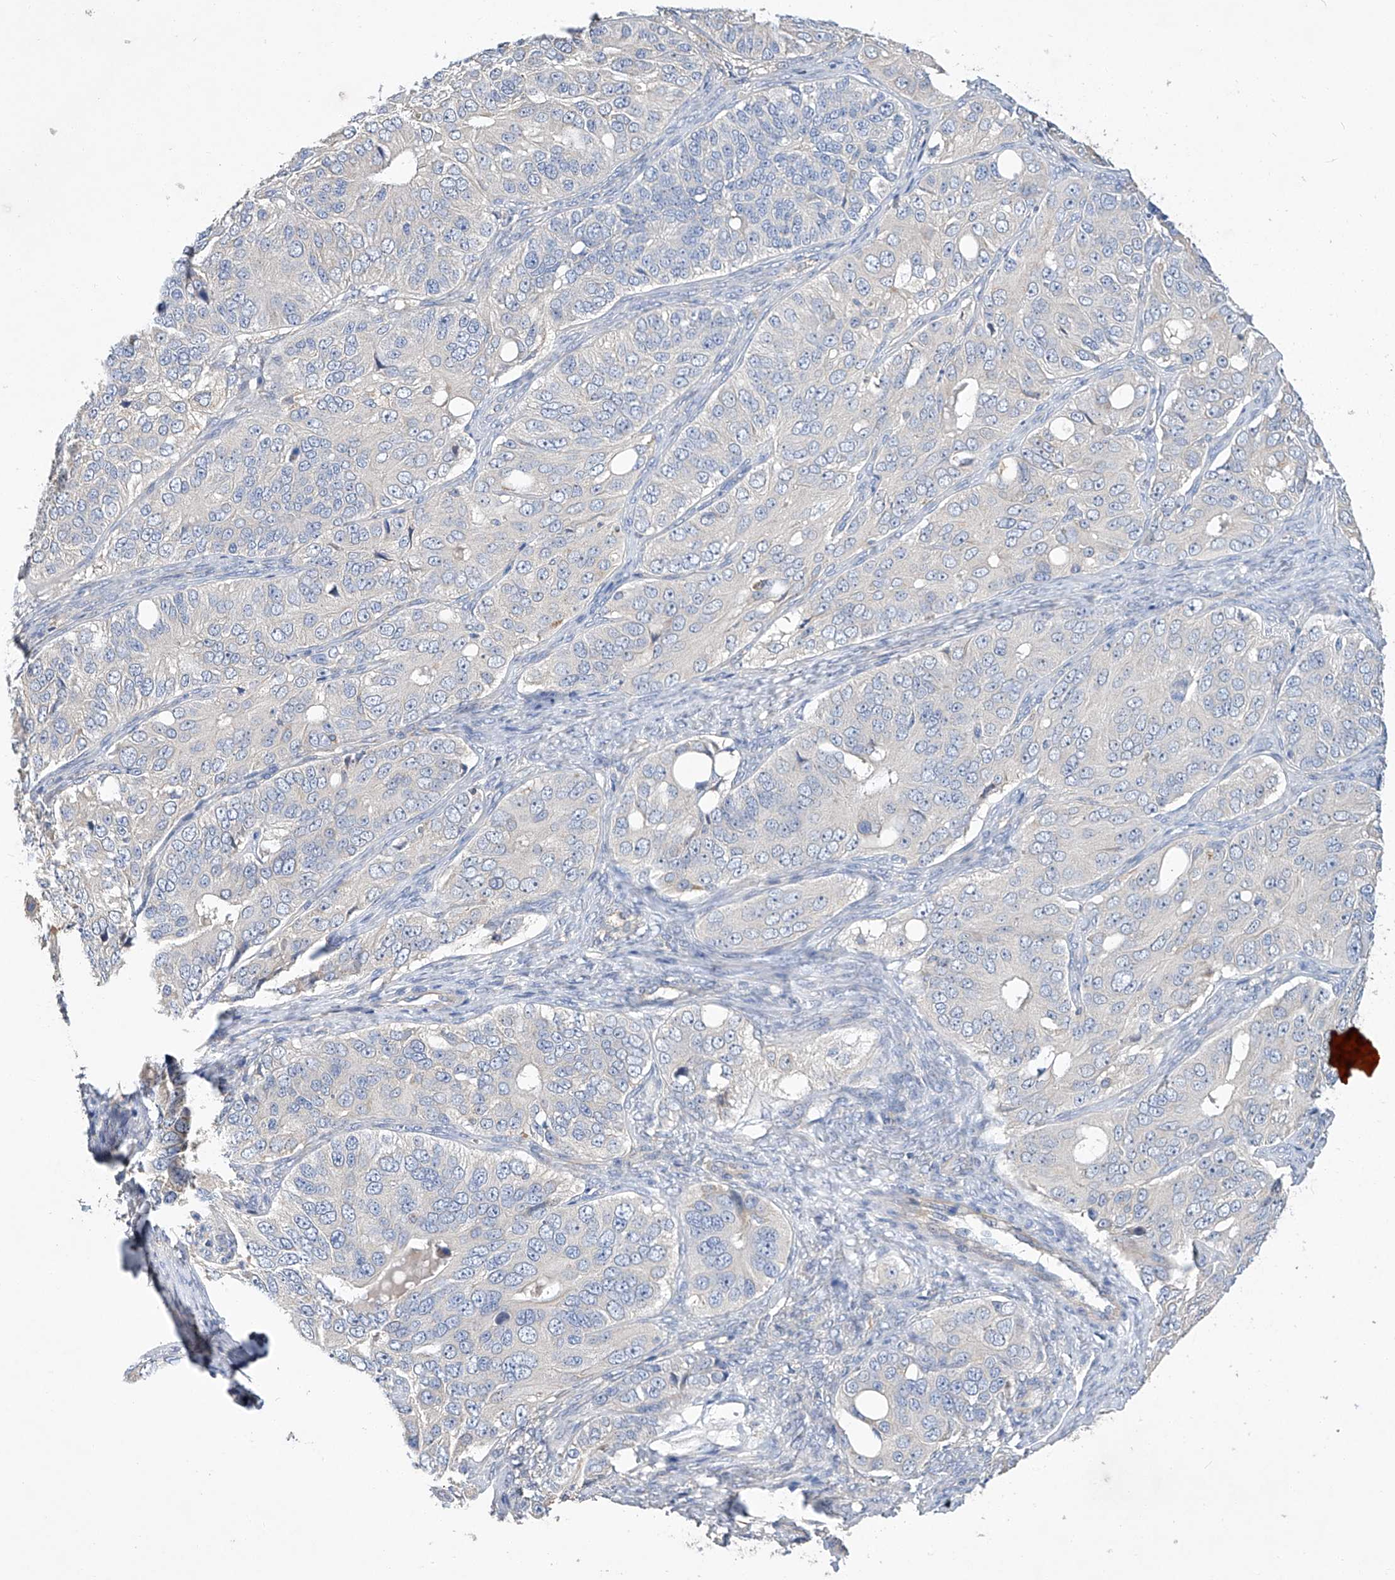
{"staining": {"intensity": "negative", "quantity": "none", "location": "none"}, "tissue": "ovarian cancer", "cell_type": "Tumor cells", "image_type": "cancer", "snomed": [{"axis": "morphology", "description": "Carcinoma, endometroid"}, {"axis": "topography", "description": "Ovary"}], "caption": "The photomicrograph demonstrates no significant positivity in tumor cells of ovarian cancer (endometroid carcinoma). (Stains: DAB (3,3'-diaminobenzidine) immunohistochemistry with hematoxylin counter stain, Microscopy: brightfield microscopy at high magnification).", "gene": "AMD1", "patient": {"sex": "female", "age": 51}}